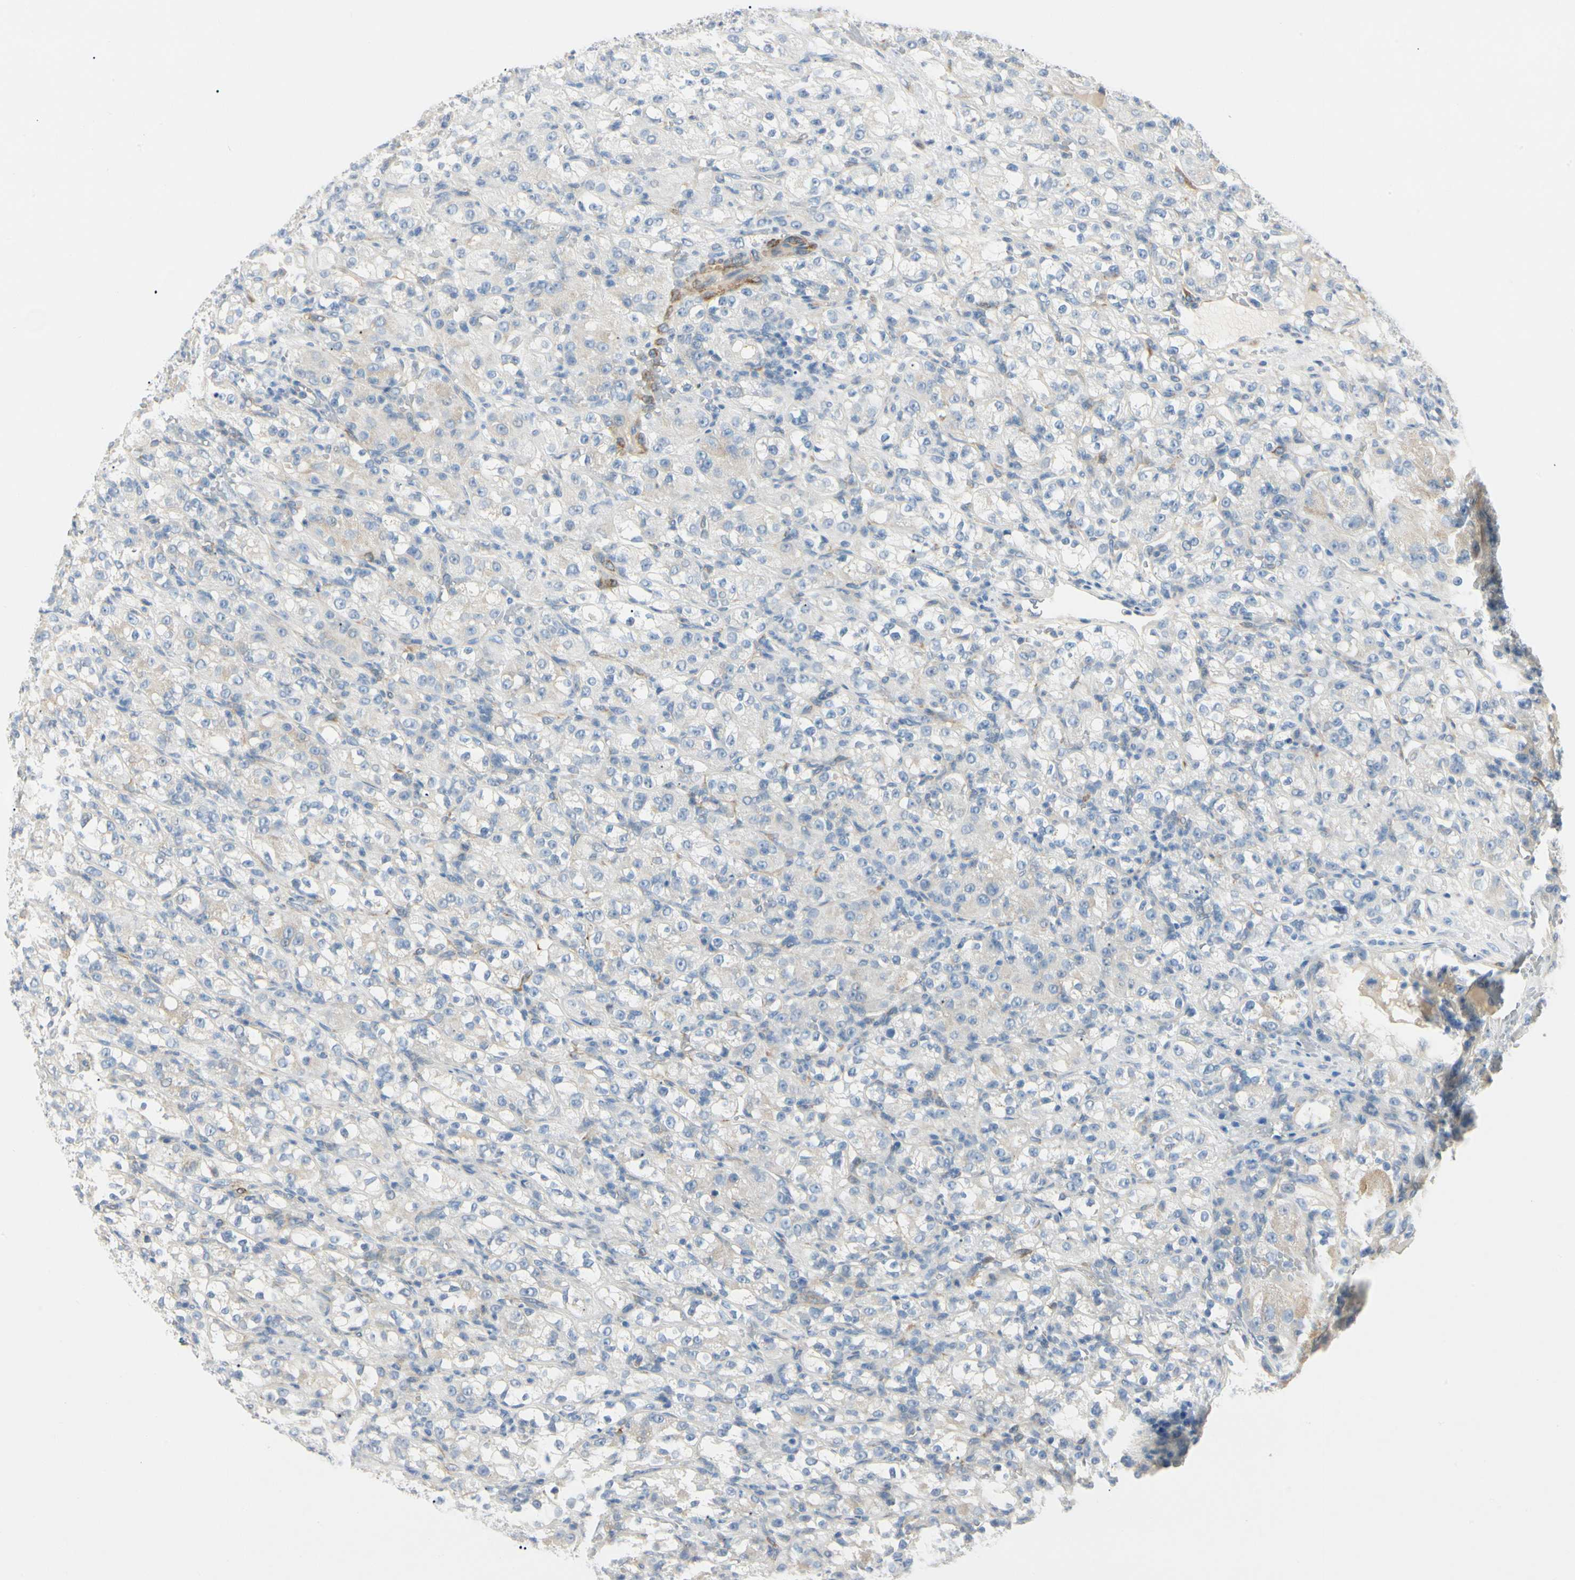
{"staining": {"intensity": "negative", "quantity": "none", "location": "none"}, "tissue": "renal cancer", "cell_type": "Tumor cells", "image_type": "cancer", "snomed": [{"axis": "morphology", "description": "Normal tissue, NOS"}, {"axis": "morphology", "description": "Adenocarcinoma, NOS"}, {"axis": "topography", "description": "Kidney"}], "caption": "The image exhibits no staining of tumor cells in renal cancer (adenocarcinoma).", "gene": "AMPH", "patient": {"sex": "male", "age": 61}}